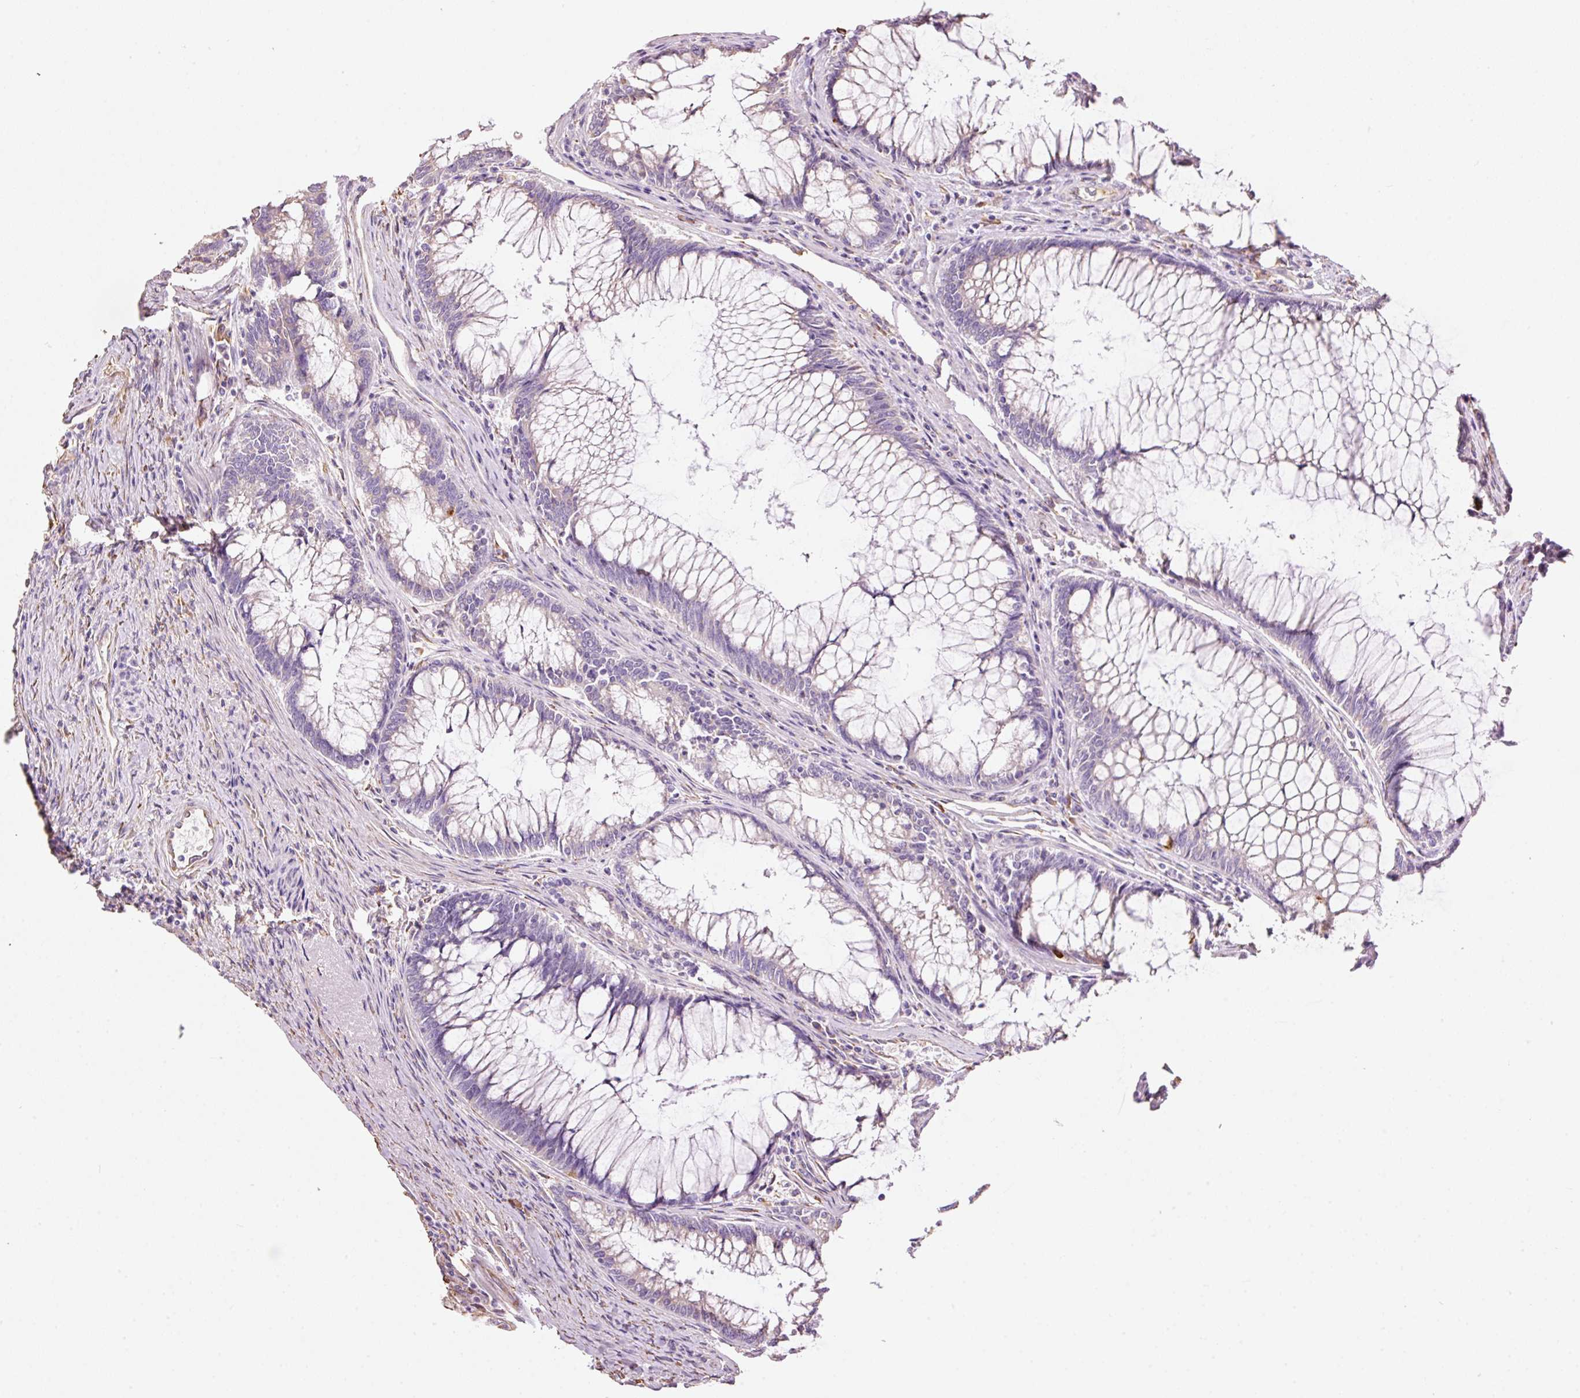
{"staining": {"intensity": "weak", "quantity": "<25%", "location": "cytoplasmic/membranous"}, "tissue": "colorectal cancer", "cell_type": "Tumor cells", "image_type": "cancer", "snomed": [{"axis": "morphology", "description": "Adenocarcinoma, NOS"}, {"axis": "topography", "description": "Colon"}], "caption": "Immunohistochemistry (IHC) photomicrograph of colorectal cancer (adenocarcinoma) stained for a protein (brown), which shows no staining in tumor cells.", "gene": "GCG", "patient": {"sex": "female", "age": 67}}